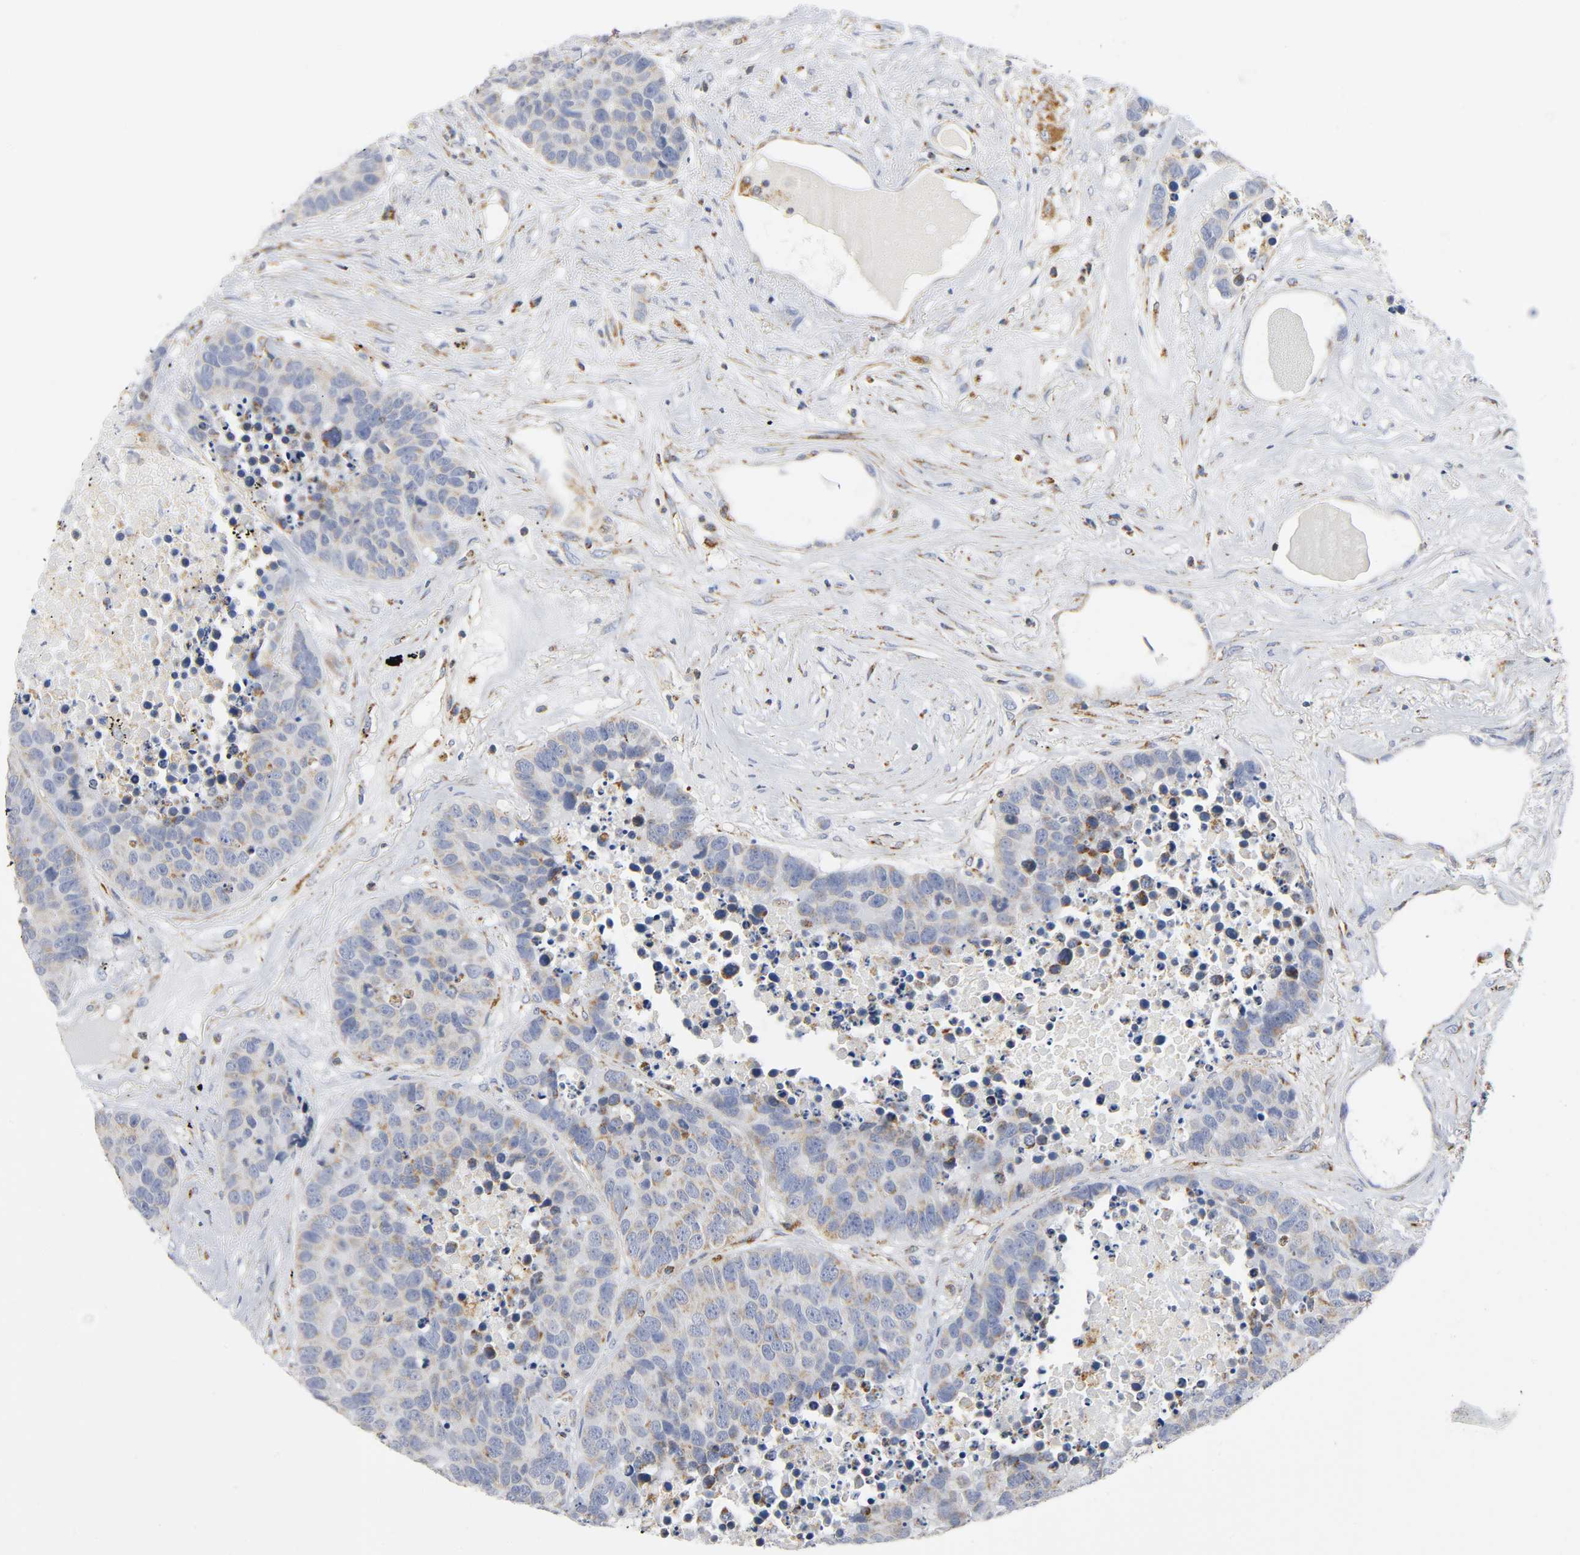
{"staining": {"intensity": "weak", "quantity": "25%-75%", "location": "cytoplasmic/membranous"}, "tissue": "carcinoid", "cell_type": "Tumor cells", "image_type": "cancer", "snomed": [{"axis": "morphology", "description": "Carcinoid, malignant, NOS"}, {"axis": "topography", "description": "Lung"}], "caption": "Protein staining of carcinoid tissue demonstrates weak cytoplasmic/membranous staining in approximately 25%-75% of tumor cells.", "gene": "BAK1", "patient": {"sex": "male", "age": 60}}